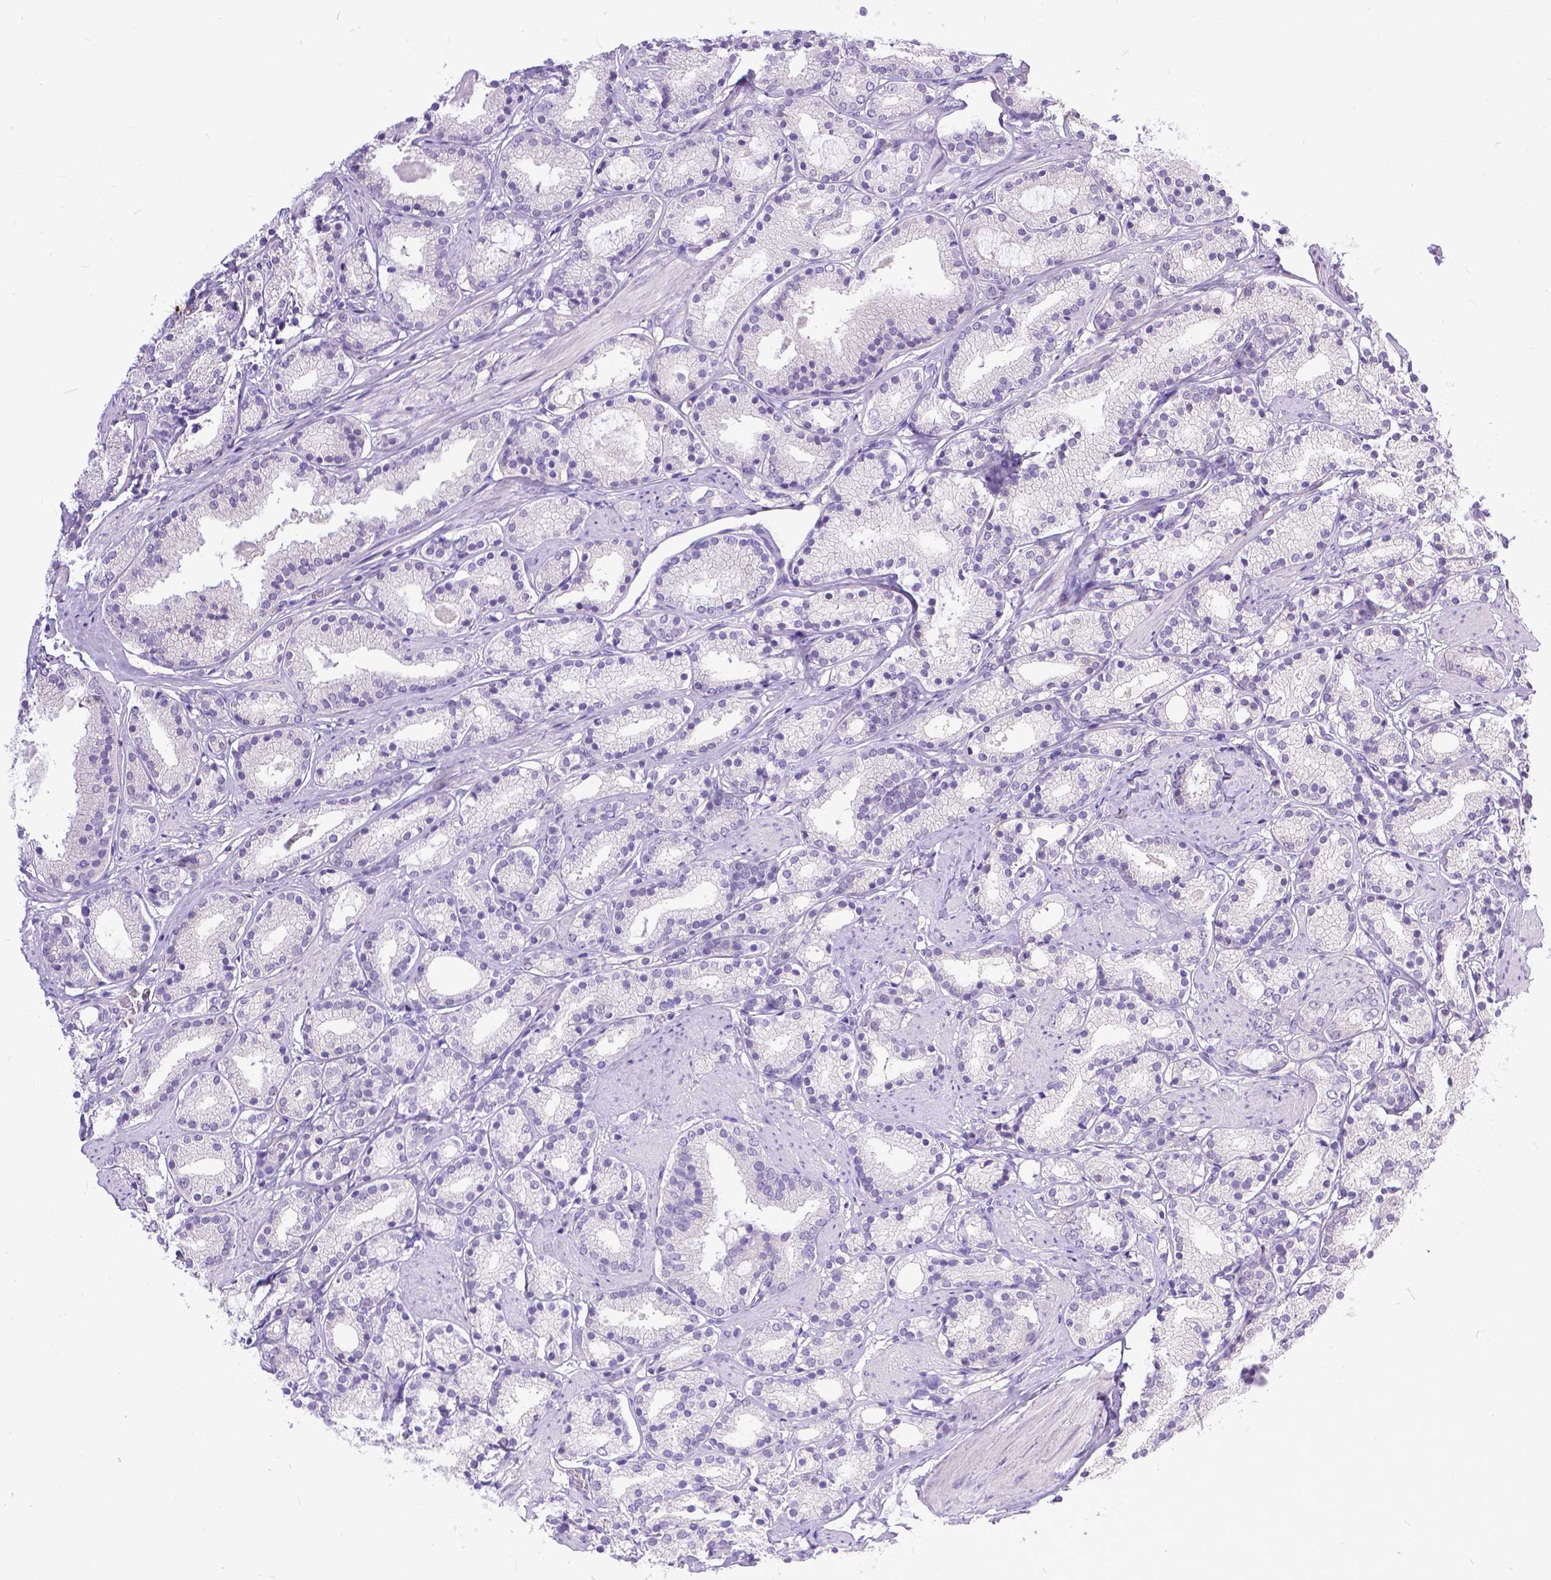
{"staining": {"intensity": "negative", "quantity": "none", "location": "none"}, "tissue": "prostate cancer", "cell_type": "Tumor cells", "image_type": "cancer", "snomed": [{"axis": "morphology", "description": "Adenocarcinoma, High grade"}, {"axis": "topography", "description": "Prostate"}], "caption": "An immunohistochemistry photomicrograph of prostate cancer (high-grade adenocarcinoma) is shown. There is no staining in tumor cells of prostate cancer (high-grade adenocarcinoma). (Stains: DAB (3,3'-diaminobenzidine) IHC with hematoxylin counter stain, Microscopy: brightfield microscopy at high magnification).", "gene": "TTLL6", "patient": {"sex": "male", "age": 63}}